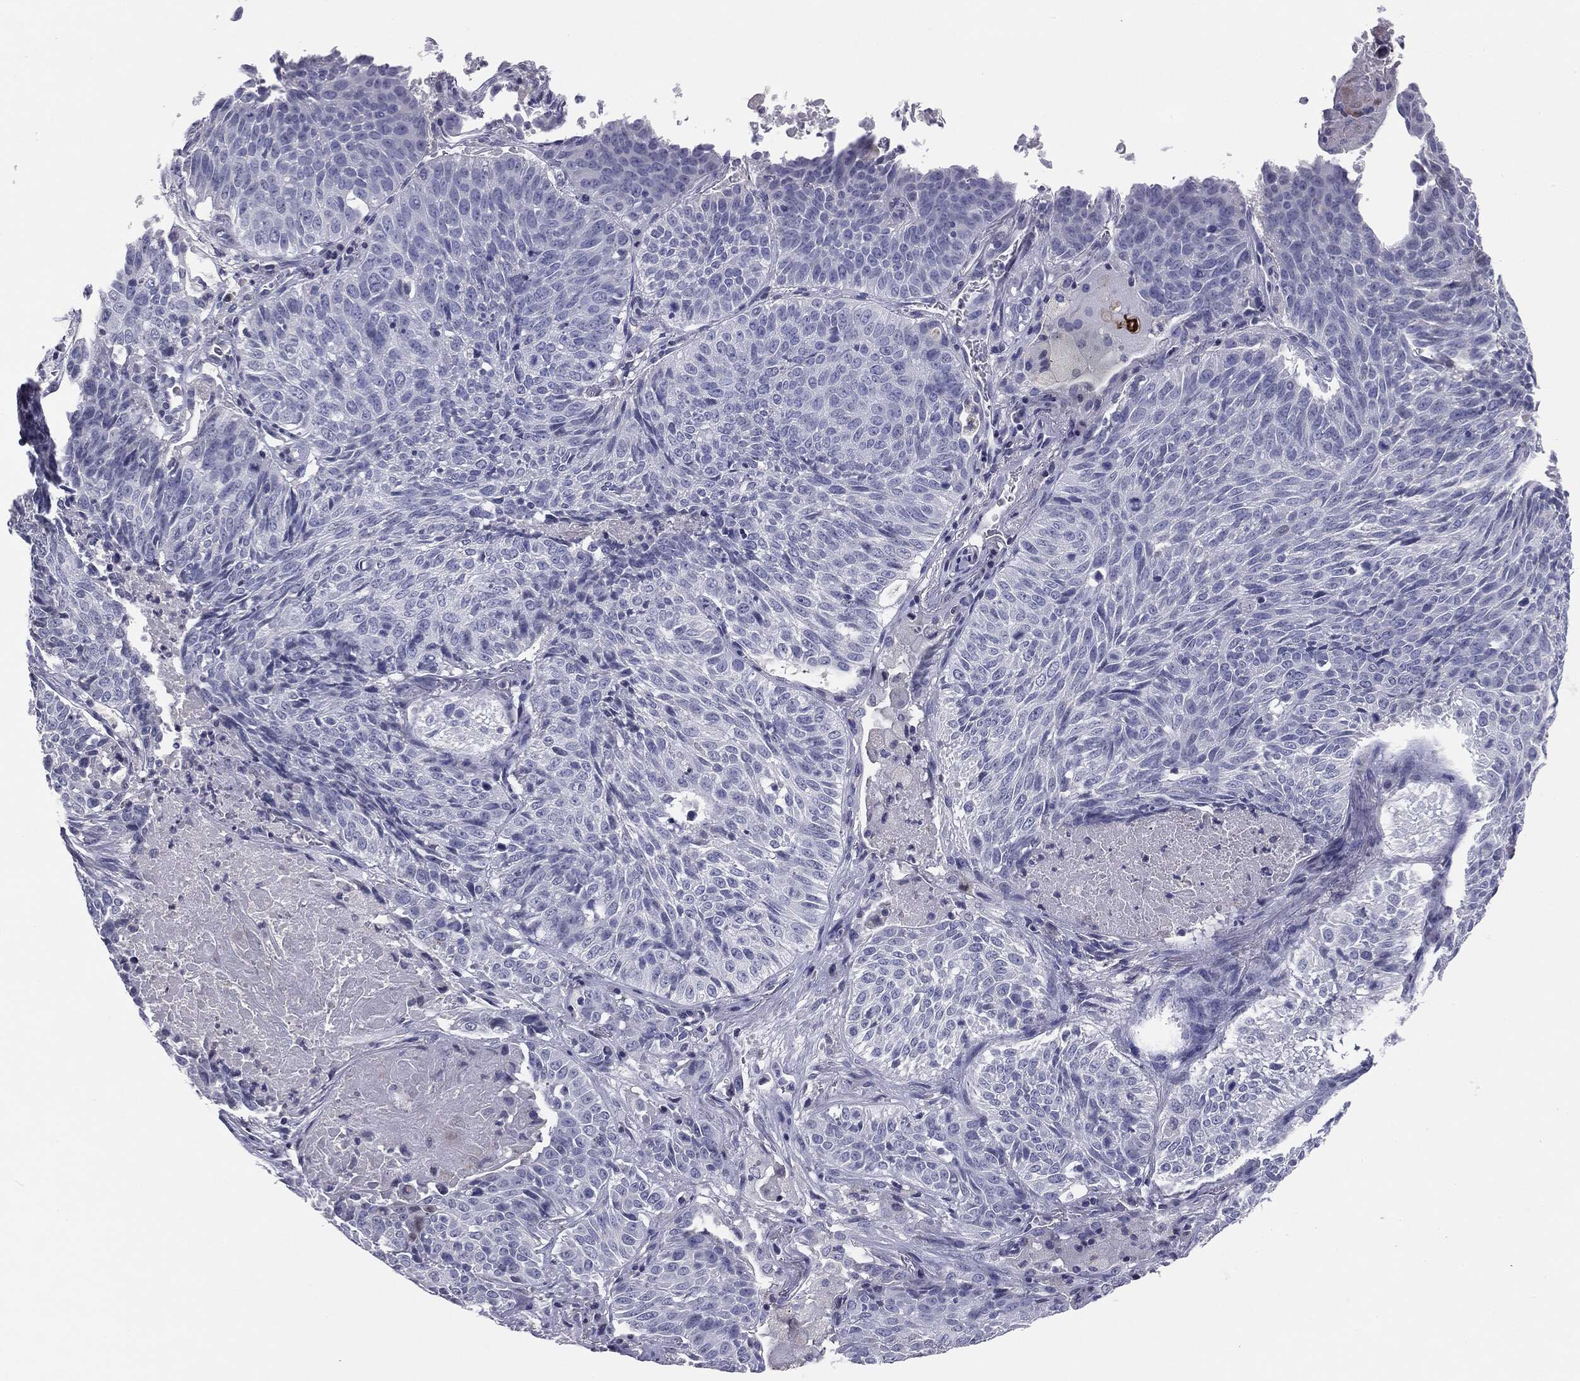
{"staining": {"intensity": "negative", "quantity": "none", "location": "none"}, "tissue": "lung cancer", "cell_type": "Tumor cells", "image_type": "cancer", "snomed": [{"axis": "morphology", "description": "Squamous cell carcinoma, NOS"}, {"axis": "topography", "description": "Lung"}], "caption": "Lung squamous cell carcinoma was stained to show a protein in brown. There is no significant staining in tumor cells. (DAB (3,3'-diaminobenzidine) immunohistochemistry (IHC) with hematoxylin counter stain).", "gene": "SERPINB4", "patient": {"sex": "male", "age": 64}}